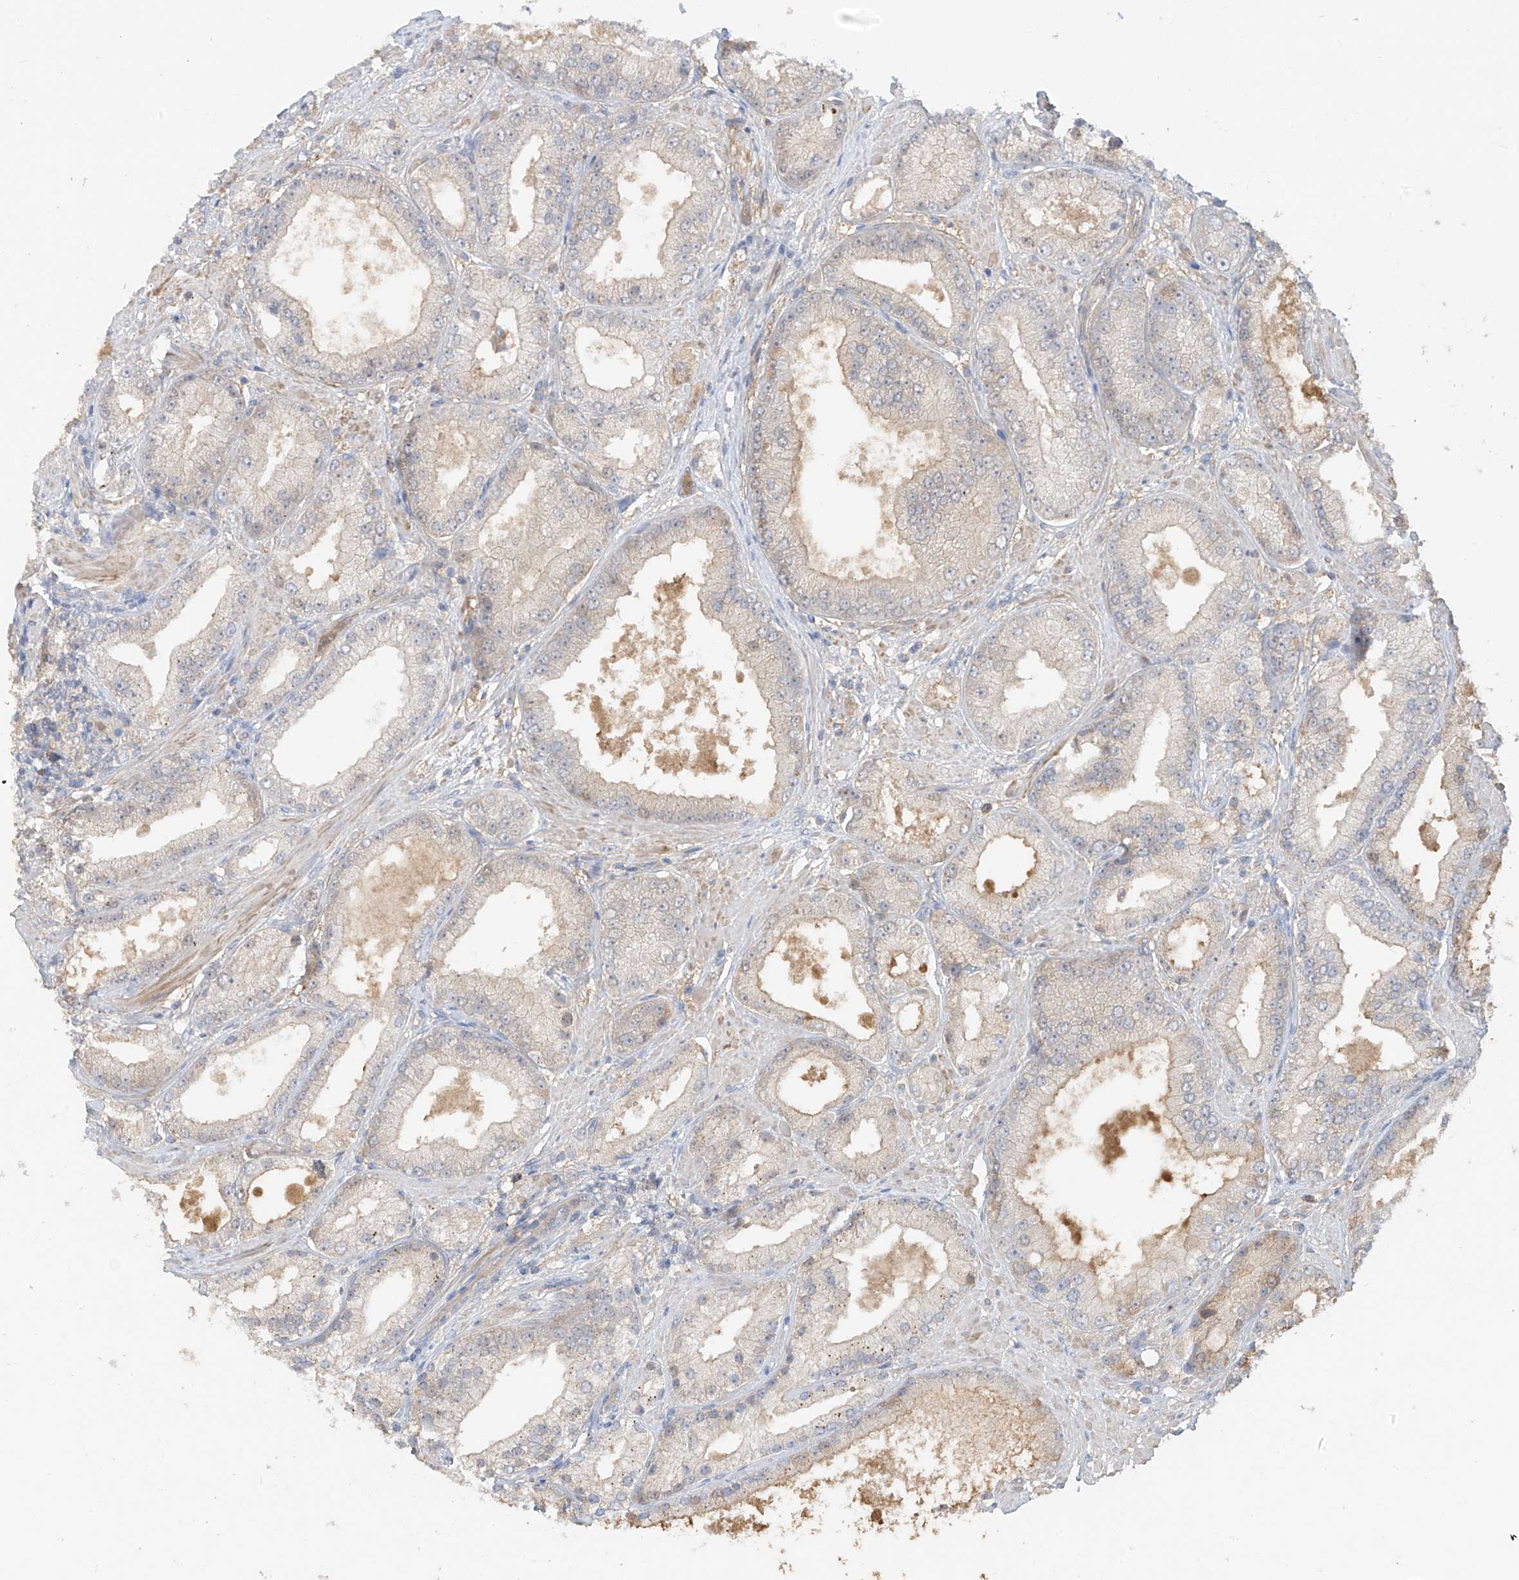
{"staining": {"intensity": "negative", "quantity": "none", "location": "none"}, "tissue": "prostate cancer", "cell_type": "Tumor cells", "image_type": "cancer", "snomed": [{"axis": "morphology", "description": "Adenocarcinoma, Low grade"}, {"axis": "topography", "description": "Prostate"}], "caption": "Prostate cancer was stained to show a protein in brown. There is no significant positivity in tumor cells.", "gene": "CACNA2D4", "patient": {"sex": "male", "age": 67}}